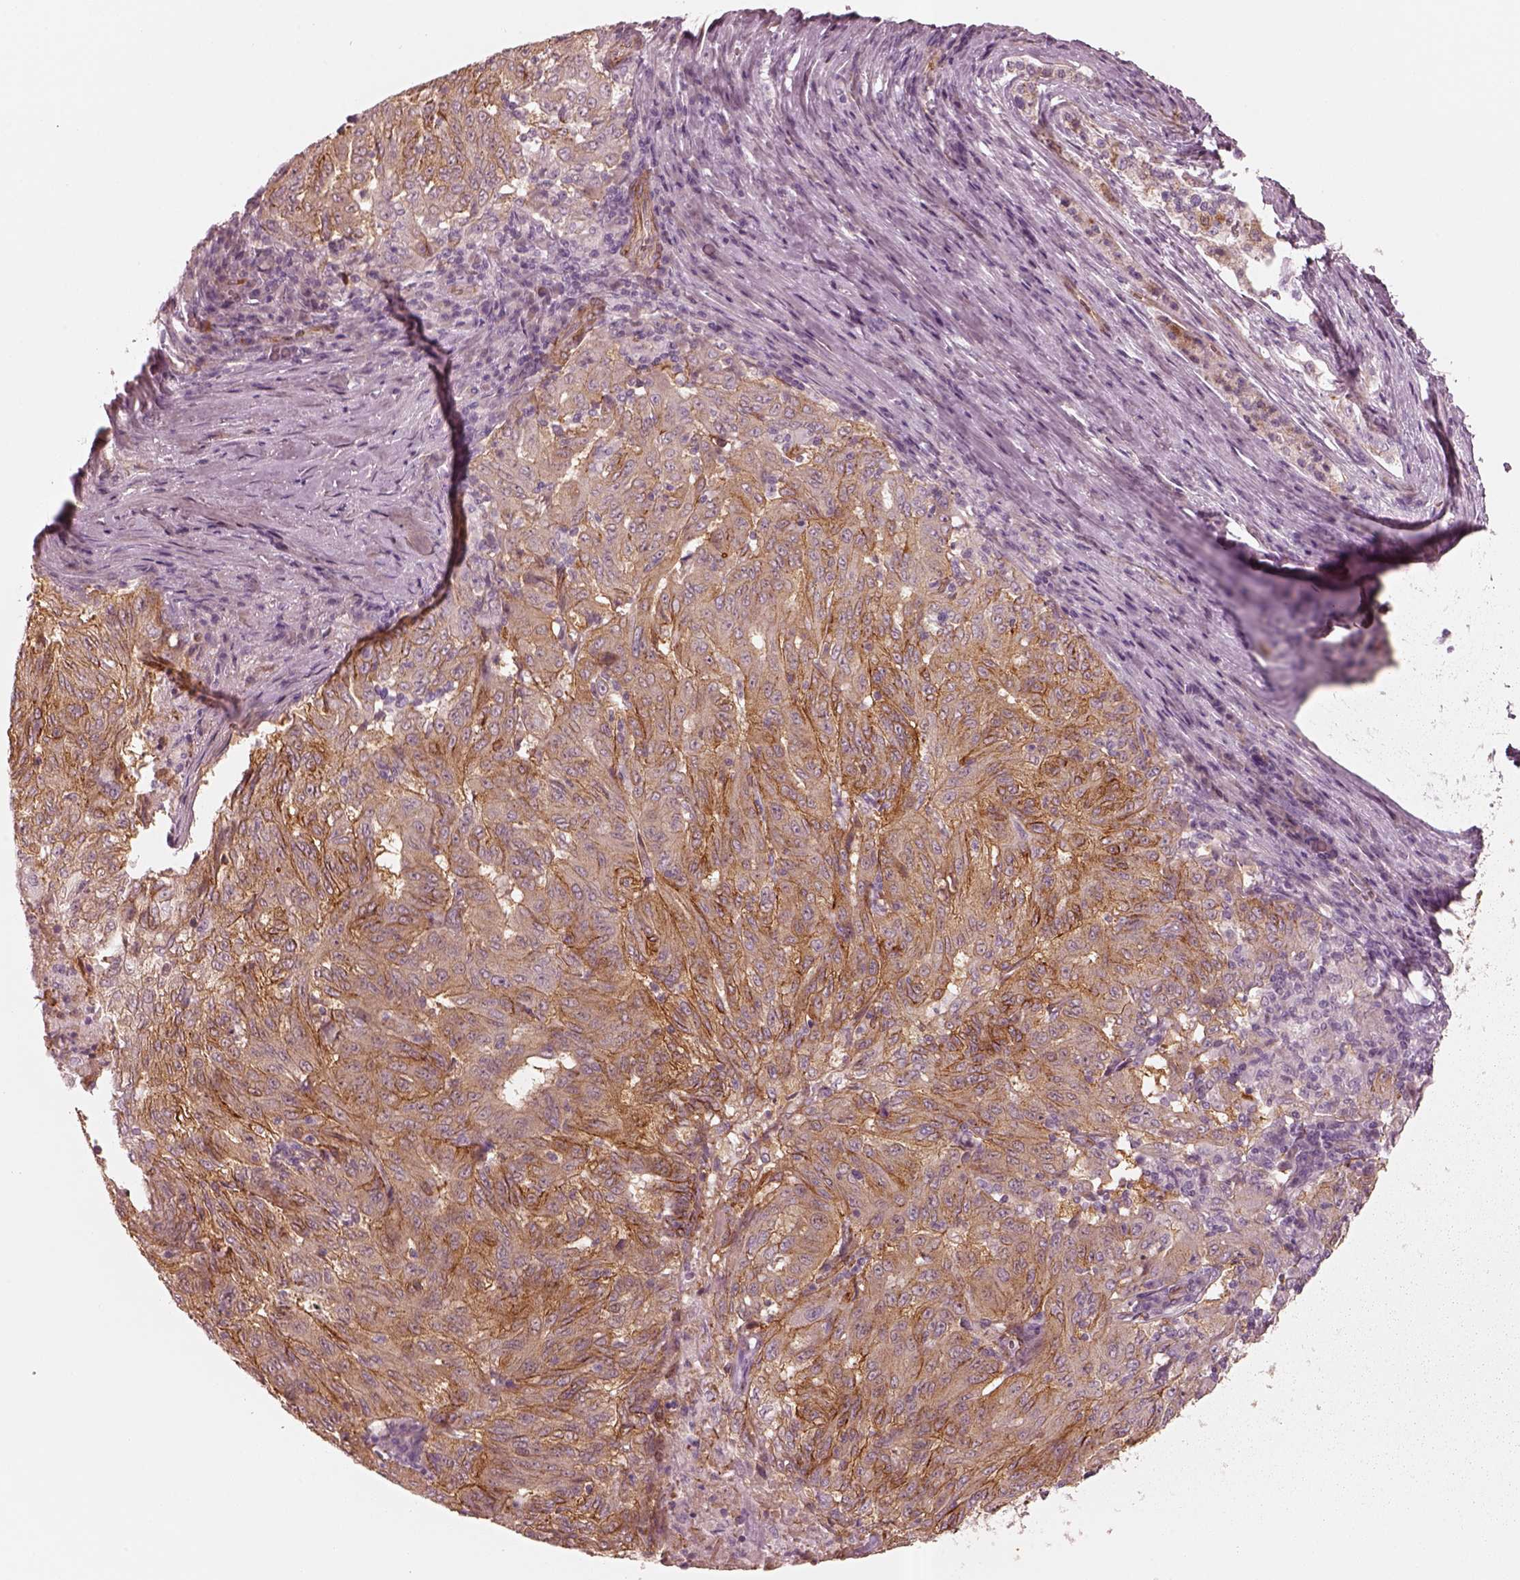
{"staining": {"intensity": "moderate", "quantity": ">75%", "location": "cytoplasmic/membranous"}, "tissue": "pancreatic cancer", "cell_type": "Tumor cells", "image_type": "cancer", "snomed": [{"axis": "morphology", "description": "Adenocarcinoma, NOS"}, {"axis": "topography", "description": "Pancreas"}], "caption": "High-power microscopy captured an IHC image of pancreatic cancer (adenocarcinoma), revealing moderate cytoplasmic/membranous staining in approximately >75% of tumor cells. Using DAB (3,3'-diaminobenzidine) (brown) and hematoxylin (blue) stains, captured at high magnification using brightfield microscopy.", "gene": "CRYM", "patient": {"sex": "male", "age": 63}}